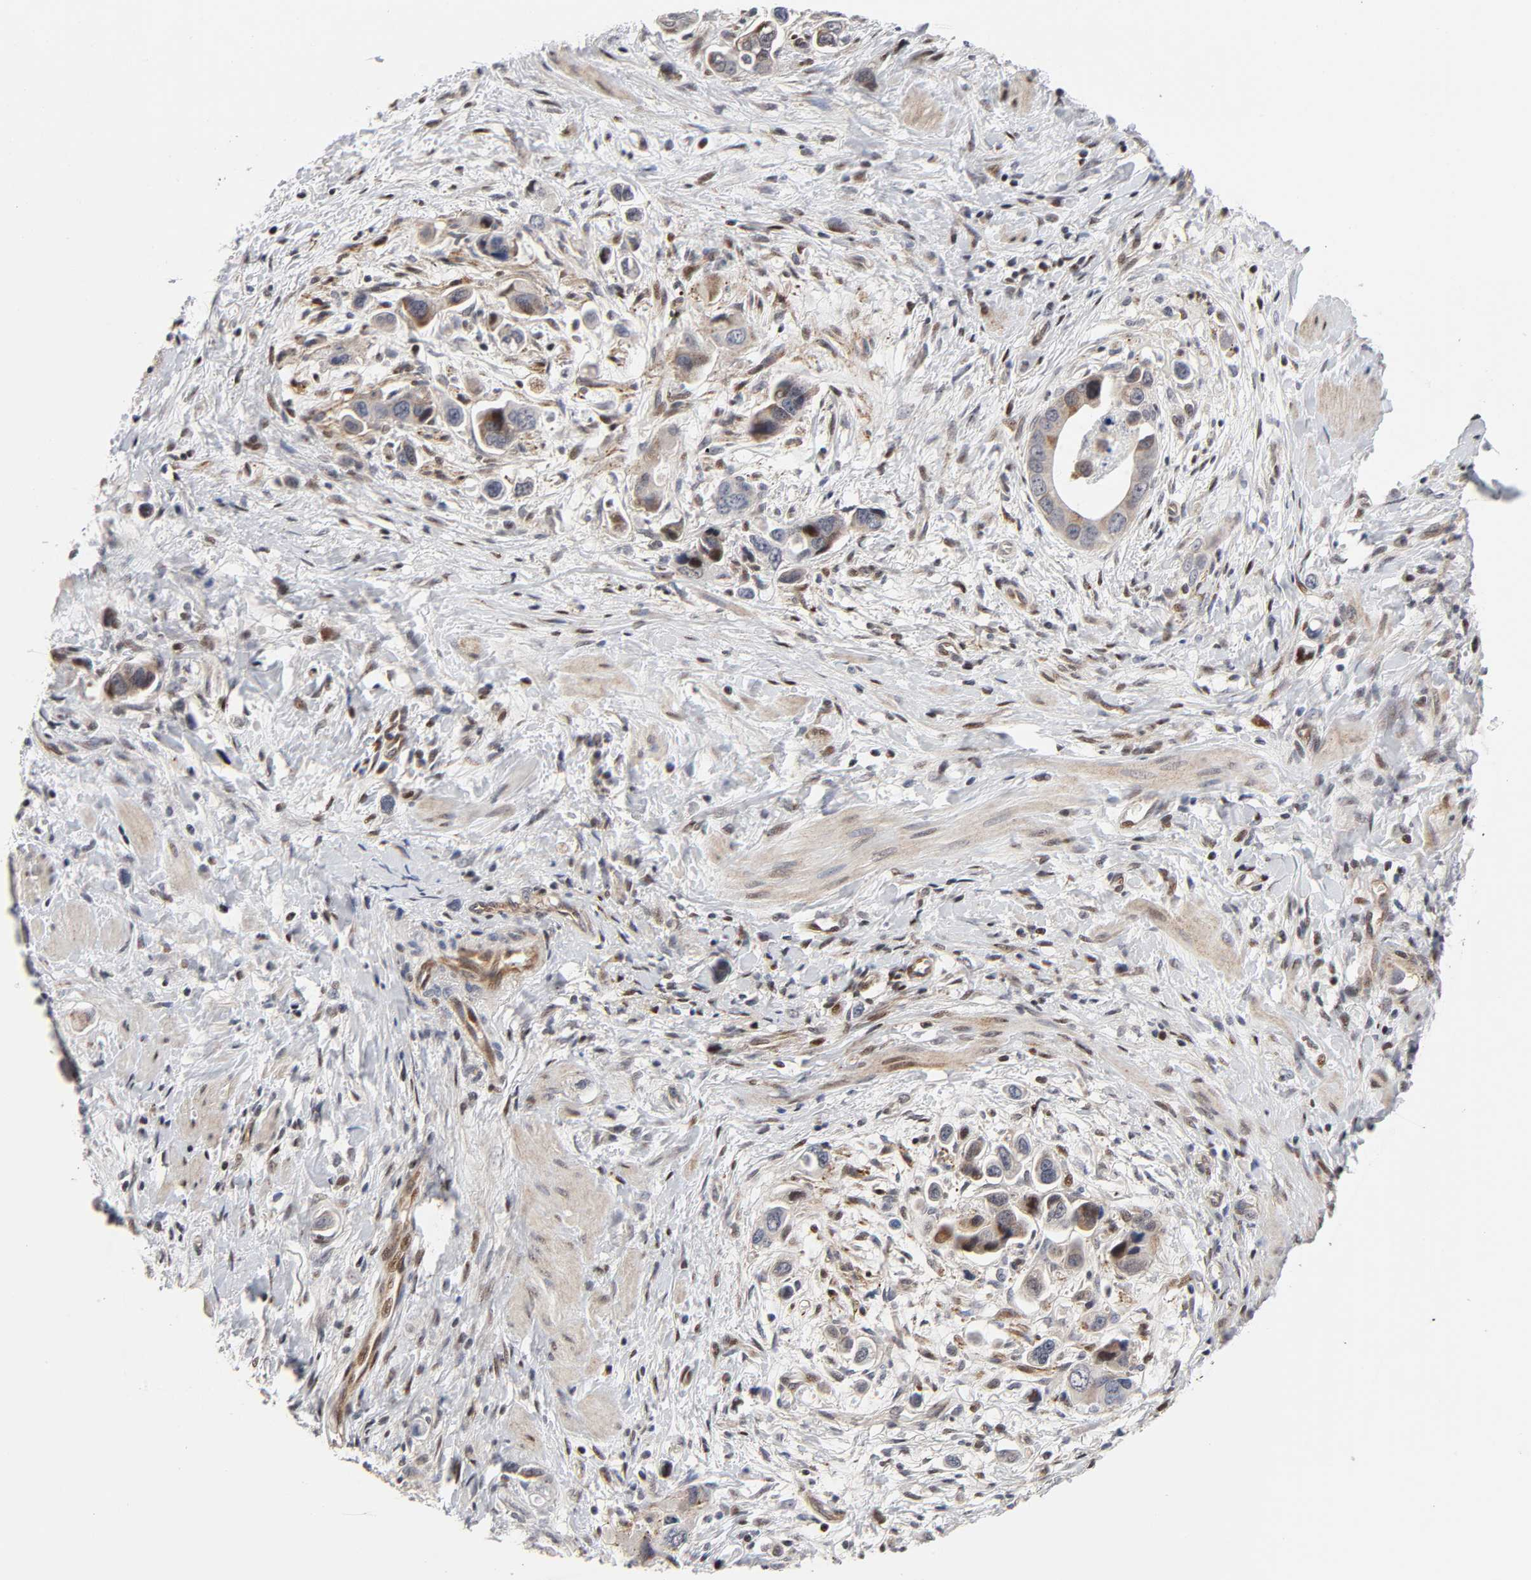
{"staining": {"intensity": "moderate", "quantity": "<25%", "location": "cytoplasmic/membranous"}, "tissue": "stomach cancer", "cell_type": "Tumor cells", "image_type": "cancer", "snomed": [{"axis": "morphology", "description": "Adenocarcinoma, NOS"}, {"axis": "topography", "description": "Stomach, lower"}], "caption": "An image showing moderate cytoplasmic/membranous expression in approximately <25% of tumor cells in stomach adenocarcinoma, as visualized by brown immunohistochemical staining.", "gene": "STK38", "patient": {"sex": "female", "age": 93}}